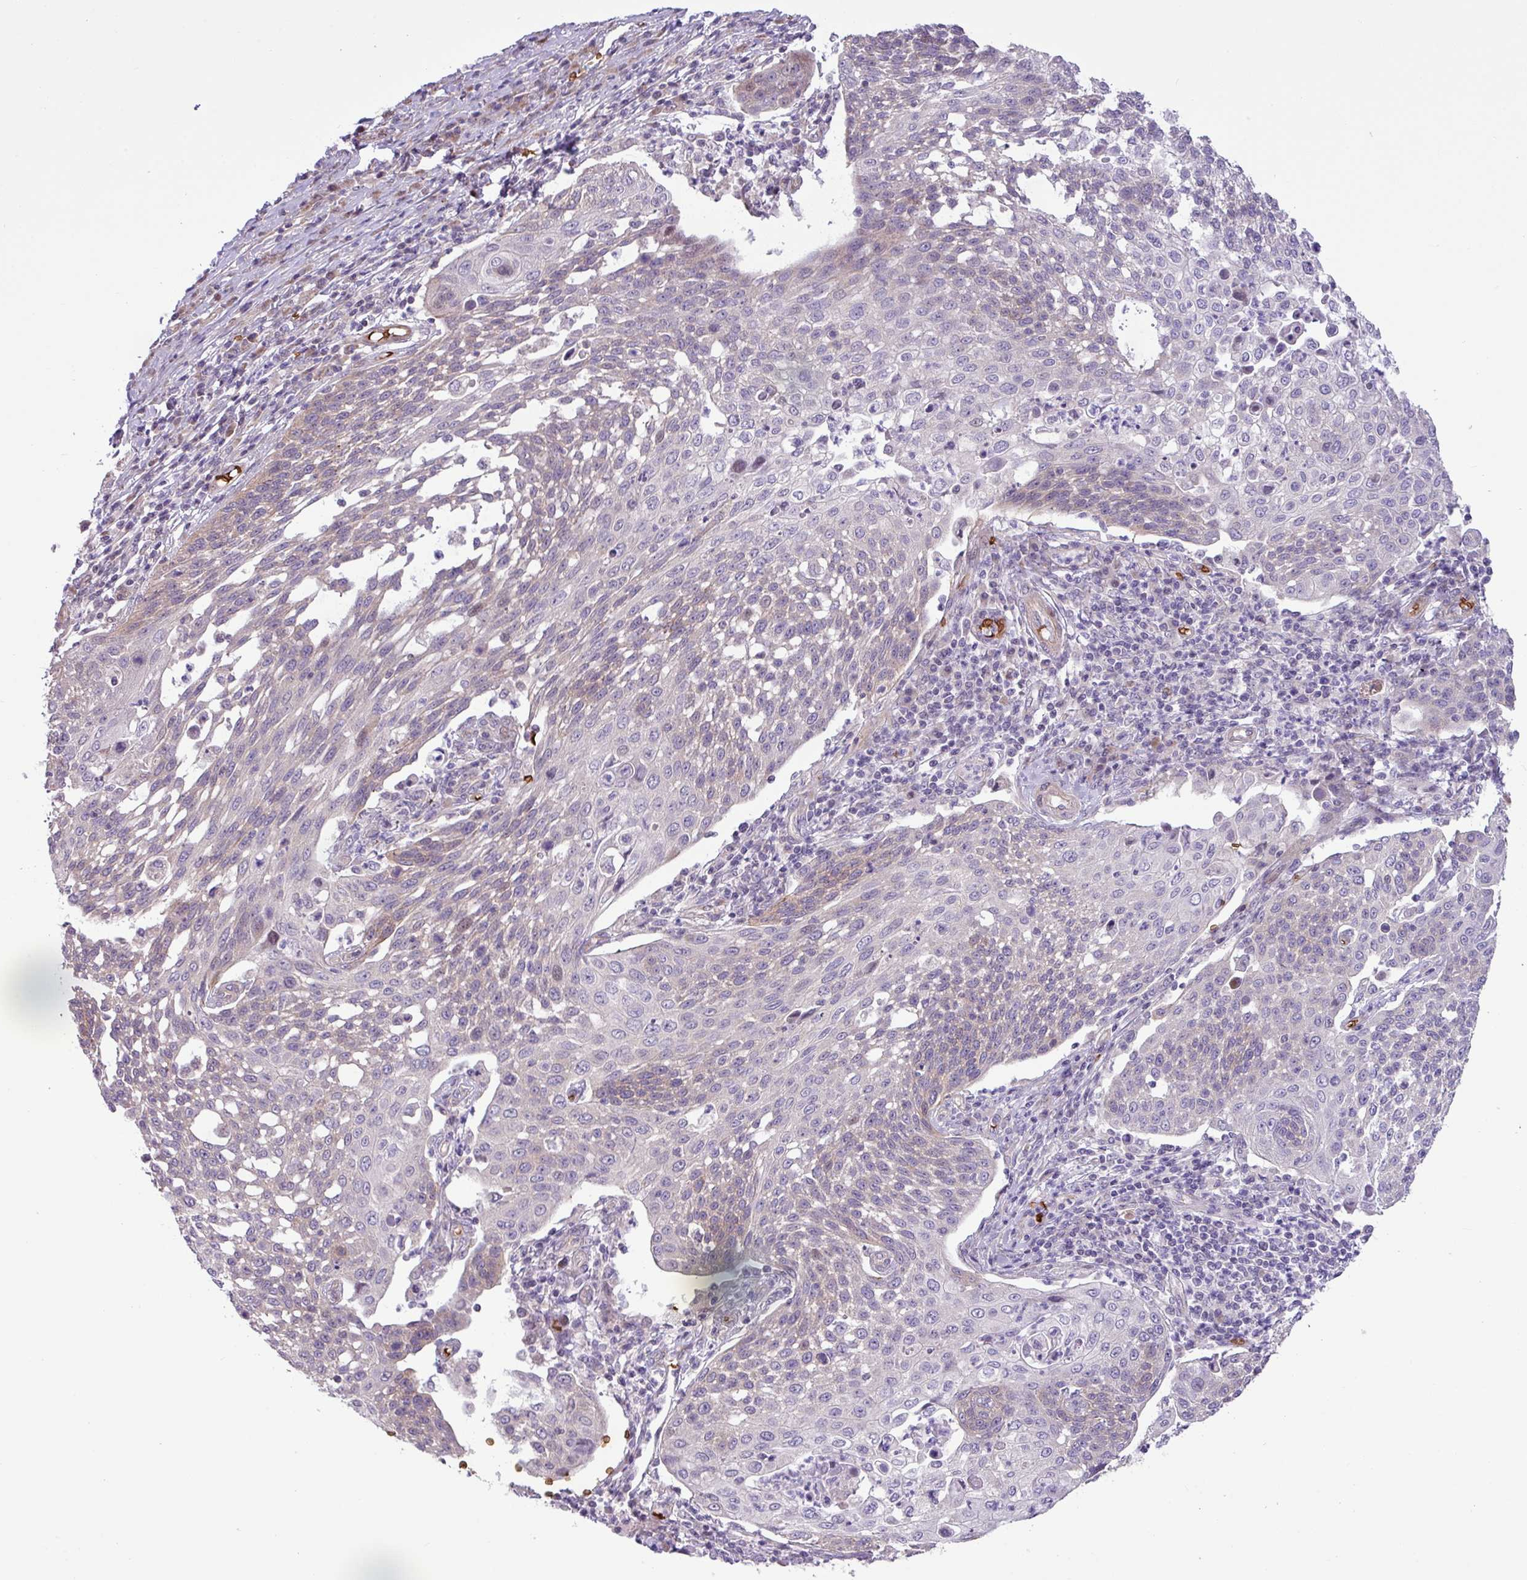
{"staining": {"intensity": "weak", "quantity": "<25%", "location": "cytoplasmic/membranous"}, "tissue": "cervical cancer", "cell_type": "Tumor cells", "image_type": "cancer", "snomed": [{"axis": "morphology", "description": "Squamous cell carcinoma, NOS"}, {"axis": "topography", "description": "Cervix"}], "caption": "Protein analysis of cervical cancer (squamous cell carcinoma) shows no significant positivity in tumor cells. The staining is performed using DAB brown chromogen with nuclei counter-stained in using hematoxylin.", "gene": "RAD21L1", "patient": {"sex": "female", "age": 34}}